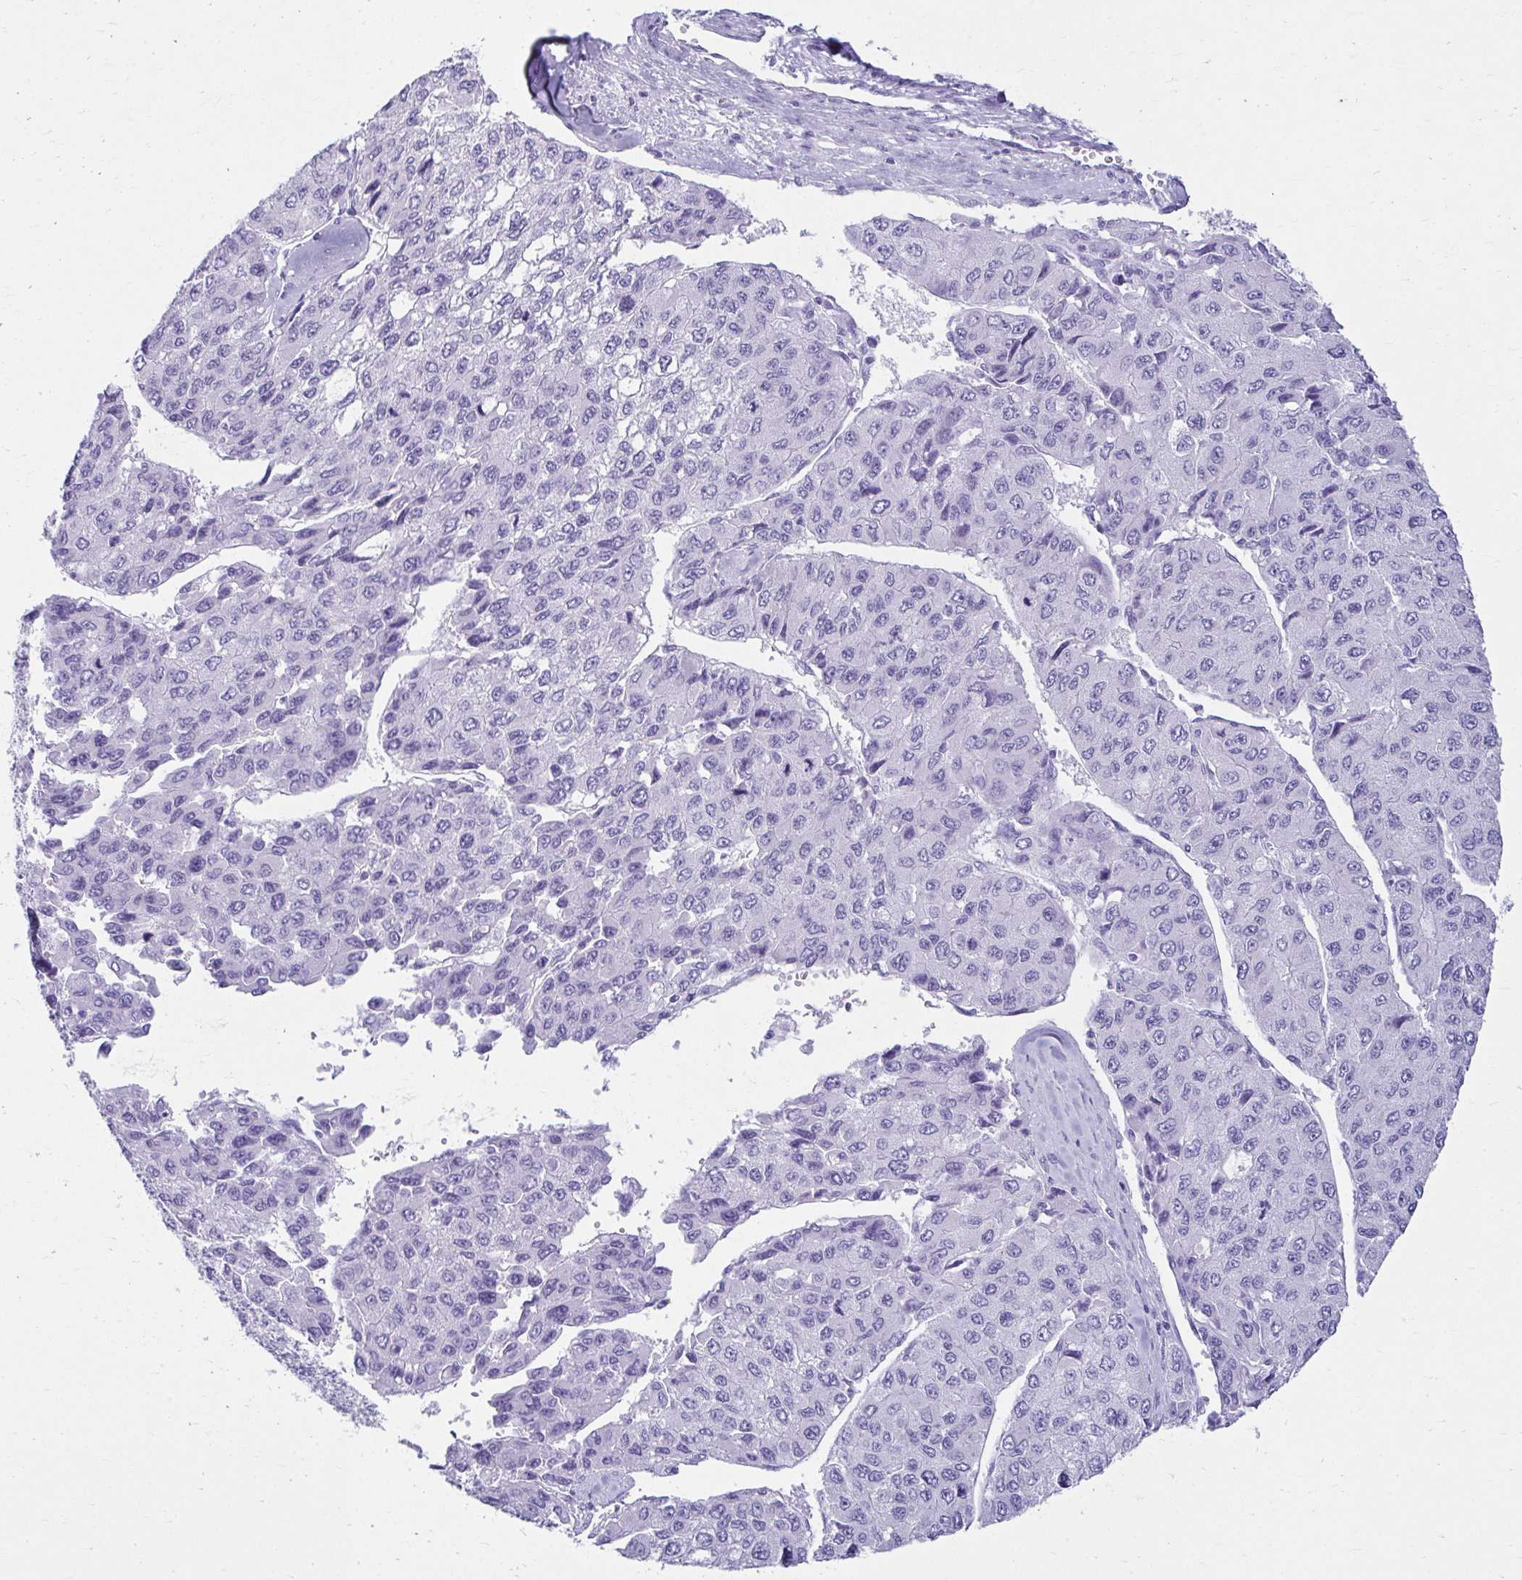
{"staining": {"intensity": "negative", "quantity": "none", "location": "none"}, "tissue": "liver cancer", "cell_type": "Tumor cells", "image_type": "cancer", "snomed": [{"axis": "morphology", "description": "Carcinoma, Hepatocellular, NOS"}, {"axis": "topography", "description": "Liver"}], "caption": "High power microscopy photomicrograph of an IHC photomicrograph of liver cancer (hepatocellular carcinoma), revealing no significant expression in tumor cells.", "gene": "ATP4B", "patient": {"sex": "female", "age": 66}}